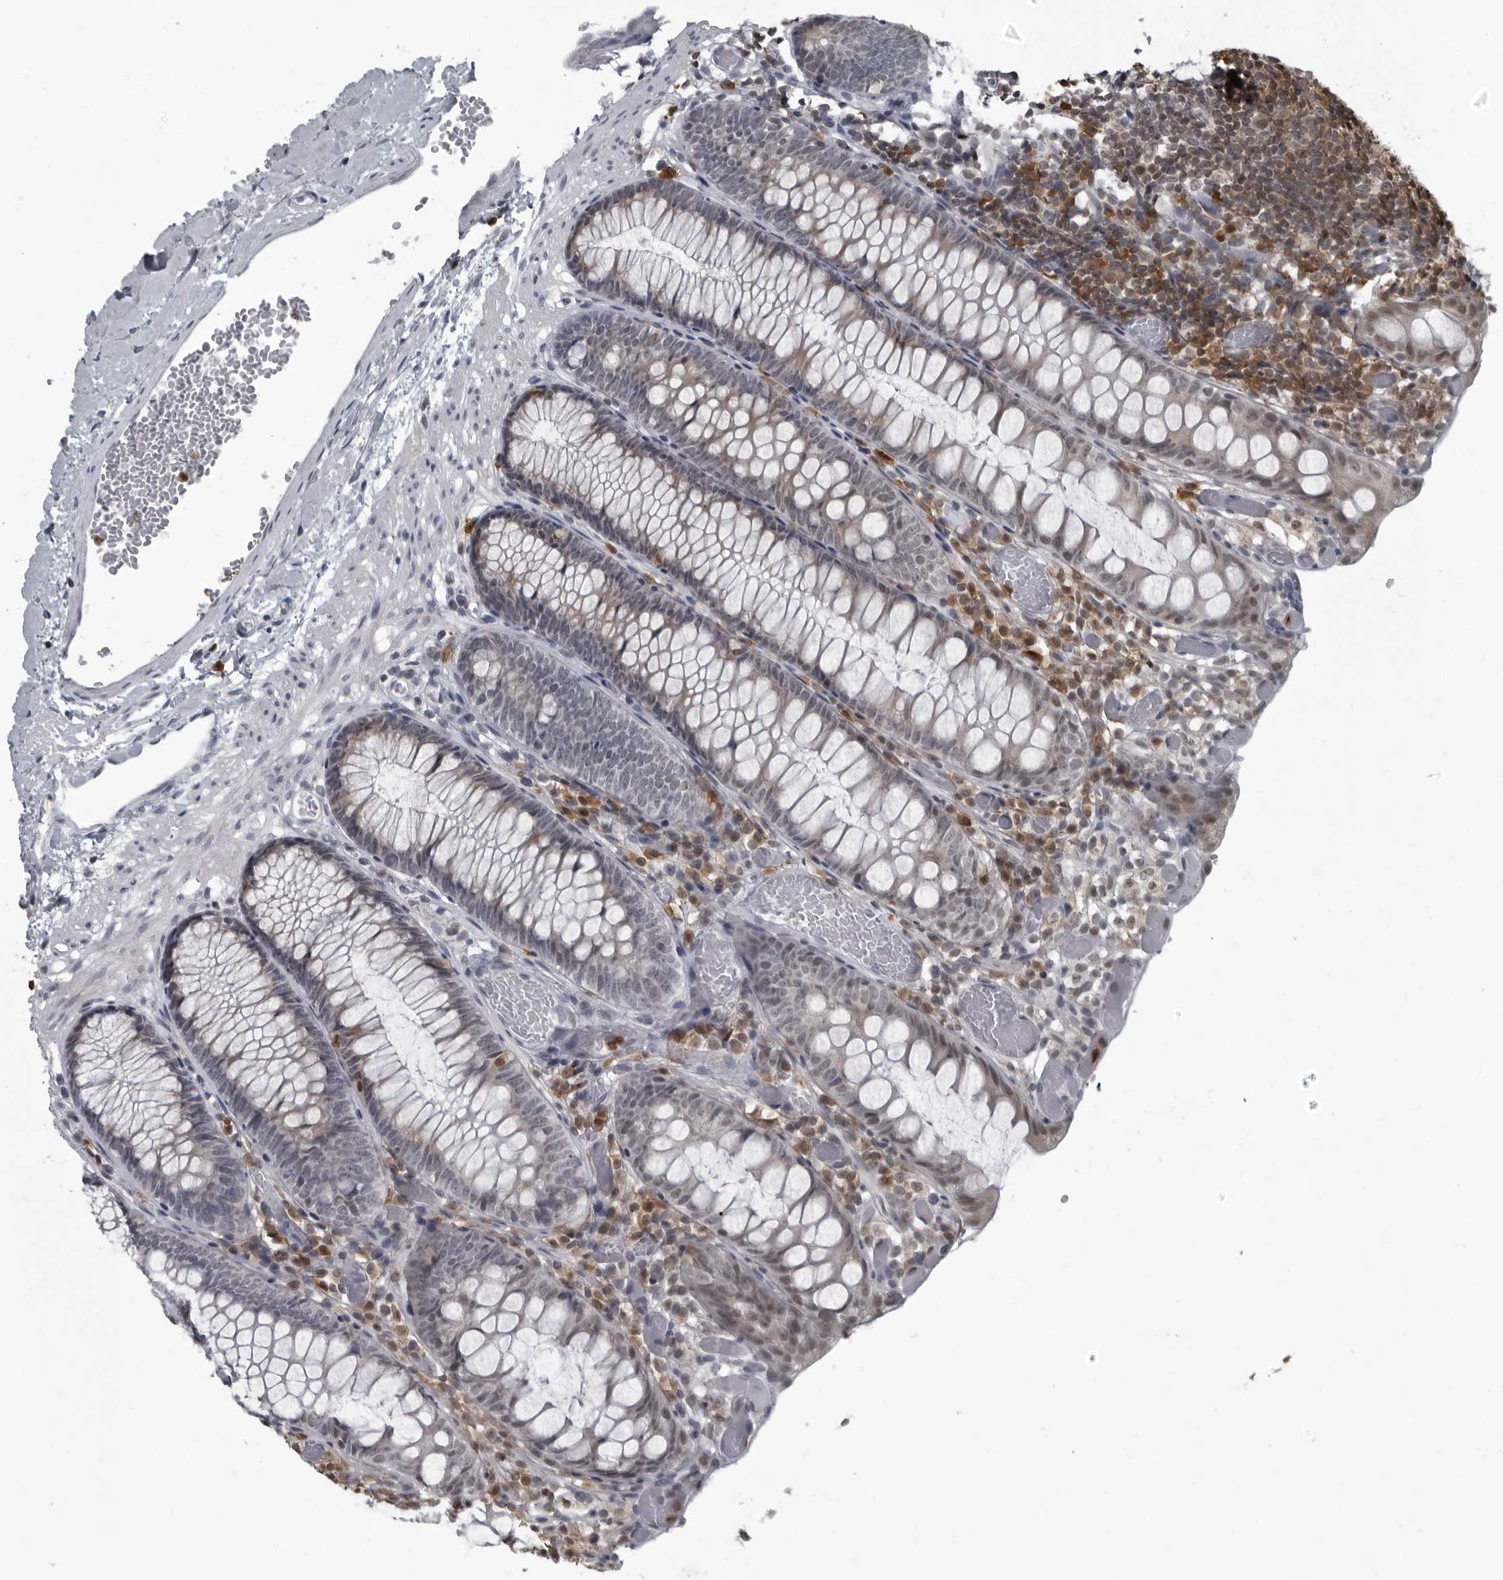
{"staining": {"intensity": "negative", "quantity": "none", "location": "none"}, "tissue": "colon", "cell_type": "Endothelial cells", "image_type": "normal", "snomed": [{"axis": "morphology", "description": "Normal tissue, NOS"}, {"axis": "topography", "description": "Colon"}], "caption": "Normal colon was stained to show a protein in brown. There is no significant positivity in endothelial cells. (Brightfield microscopy of DAB (3,3'-diaminobenzidine) immunohistochemistry (IHC) at high magnification).", "gene": "RTCA", "patient": {"sex": "male", "age": 14}}